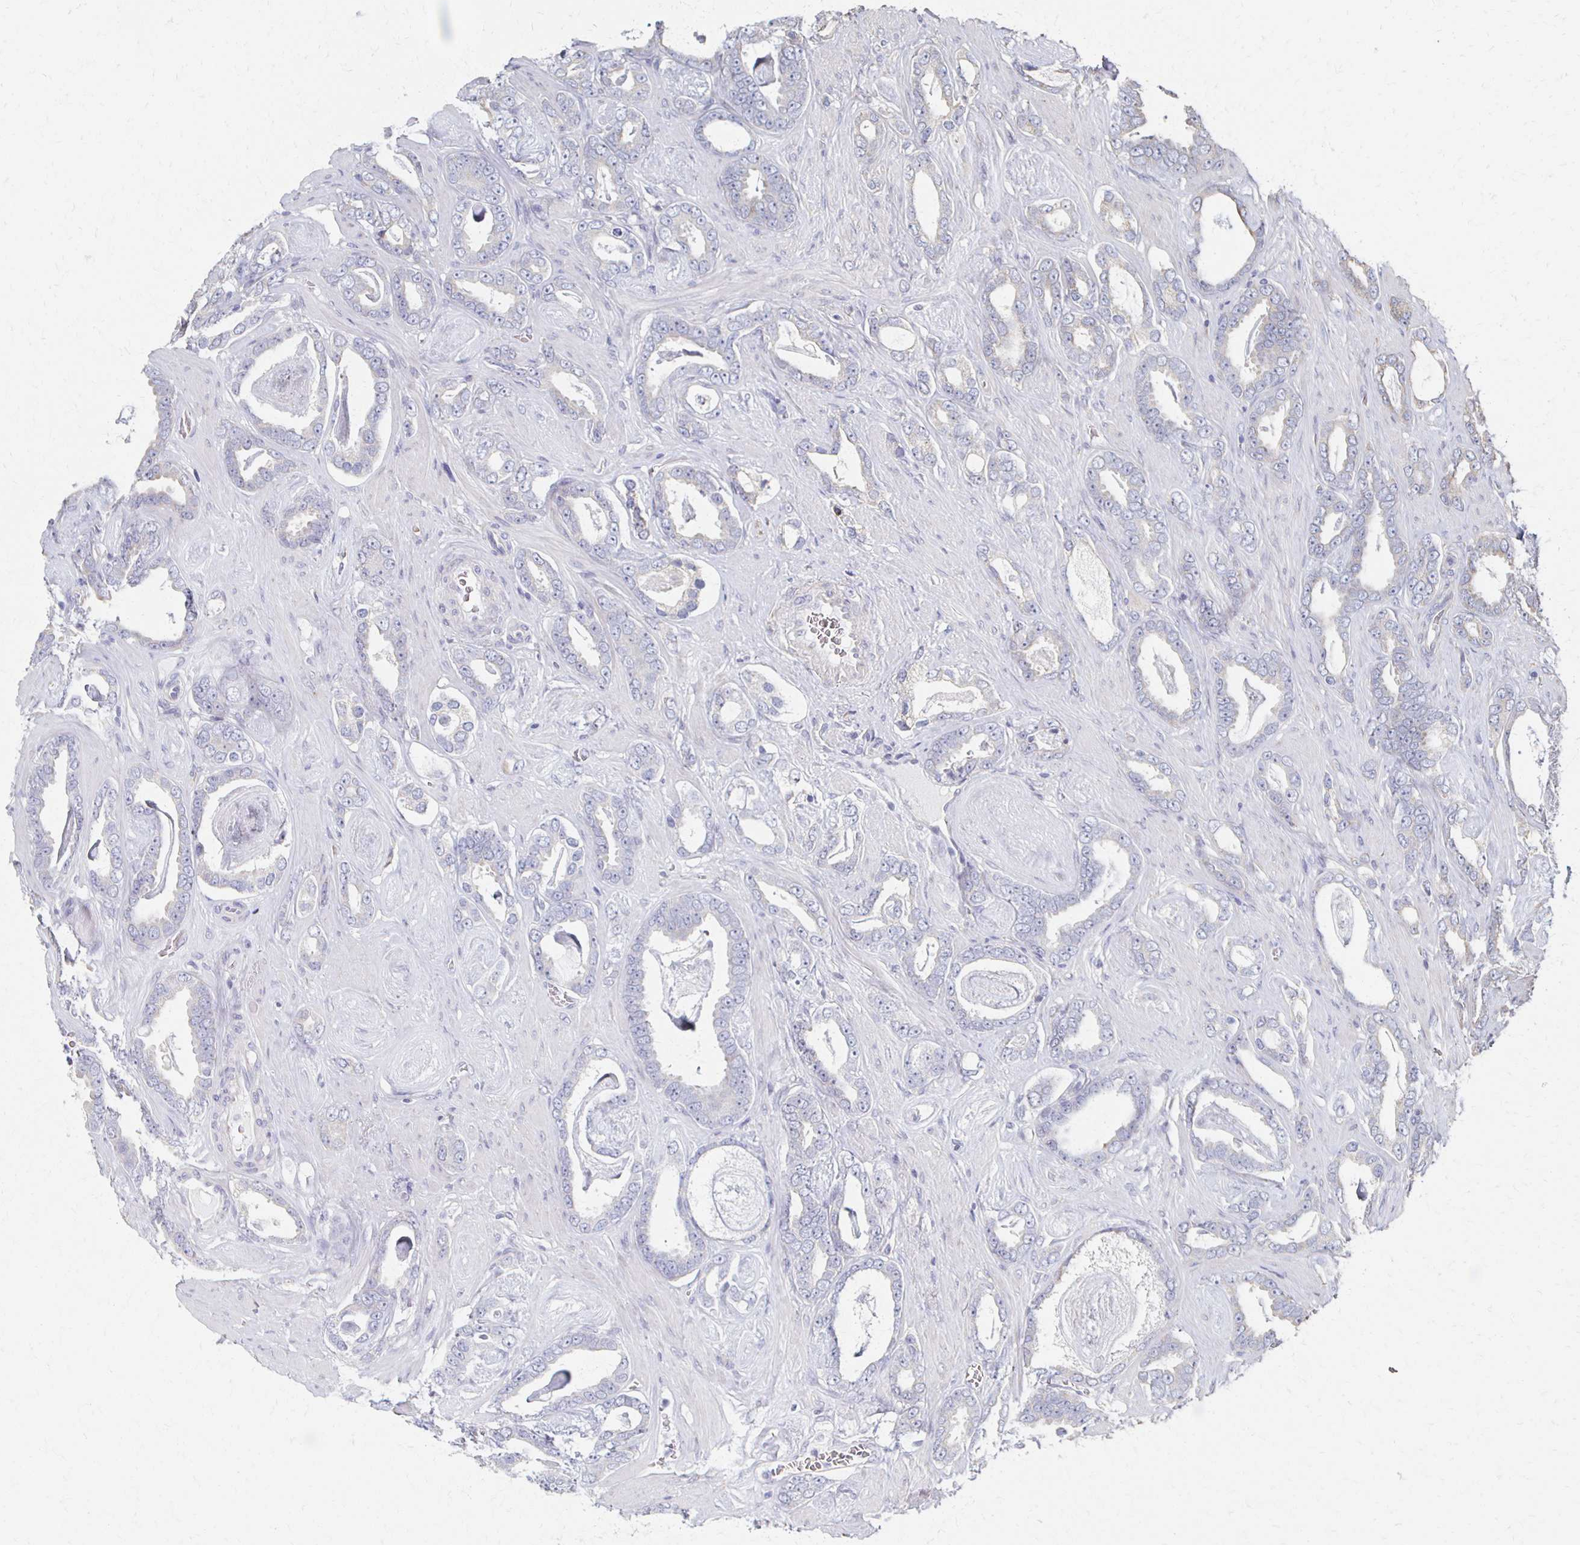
{"staining": {"intensity": "negative", "quantity": "none", "location": "none"}, "tissue": "prostate cancer", "cell_type": "Tumor cells", "image_type": "cancer", "snomed": [{"axis": "morphology", "description": "Adenocarcinoma, High grade"}, {"axis": "topography", "description": "Prostate"}], "caption": "Tumor cells show no significant positivity in prostate adenocarcinoma (high-grade).", "gene": "ATP1A3", "patient": {"sex": "male", "age": 63}}